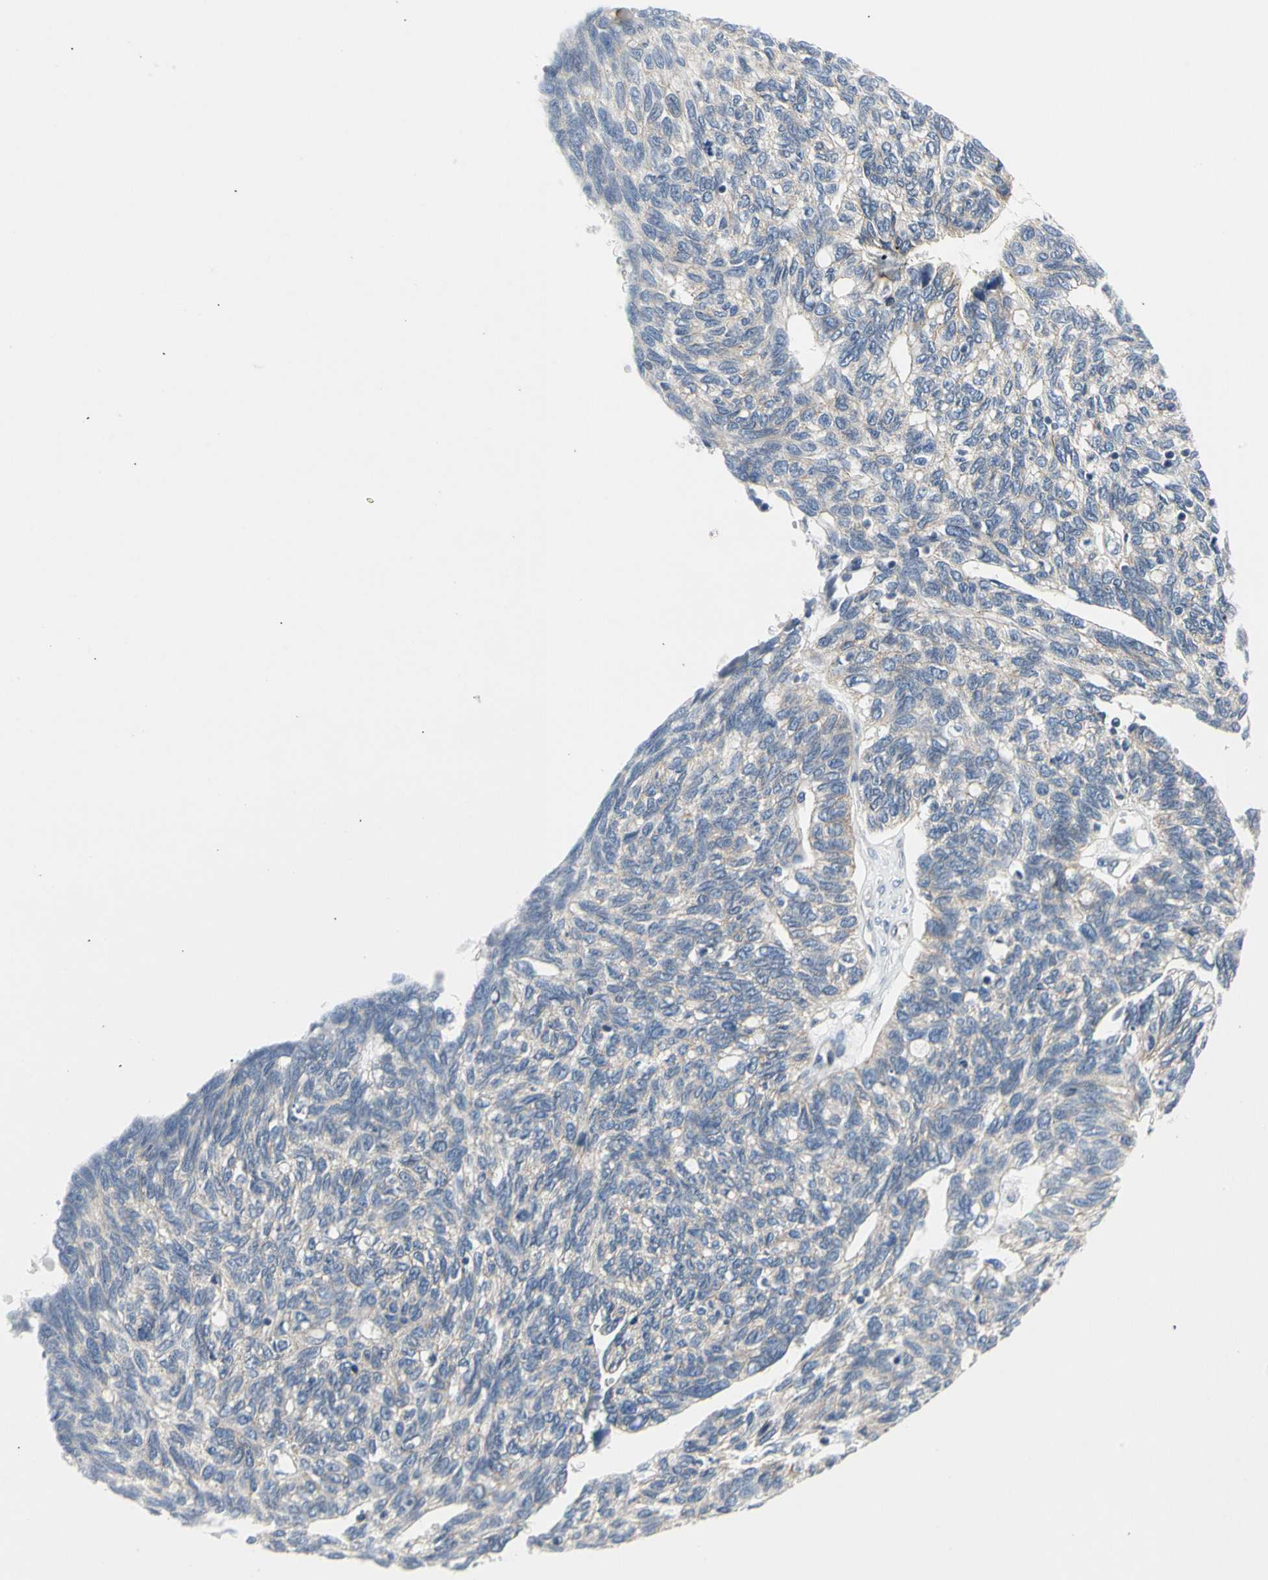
{"staining": {"intensity": "negative", "quantity": "none", "location": "none"}, "tissue": "ovarian cancer", "cell_type": "Tumor cells", "image_type": "cancer", "snomed": [{"axis": "morphology", "description": "Cystadenocarcinoma, serous, NOS"}, {"axis": "topography", "description": "Ovary"}], "caption": "An image of human serous cystadenocarcinoma (ovarian) is negative for staining in tumor cells. (Stains: DAB (3,3'-diaminobenzidine) immunohistochemistry (IHC) with hematoxylin counter stain, Microscopy: brightfield microscopy at high magnification).", "gene": "LGR6", "patient": {"sex": "female", "age": 79}}